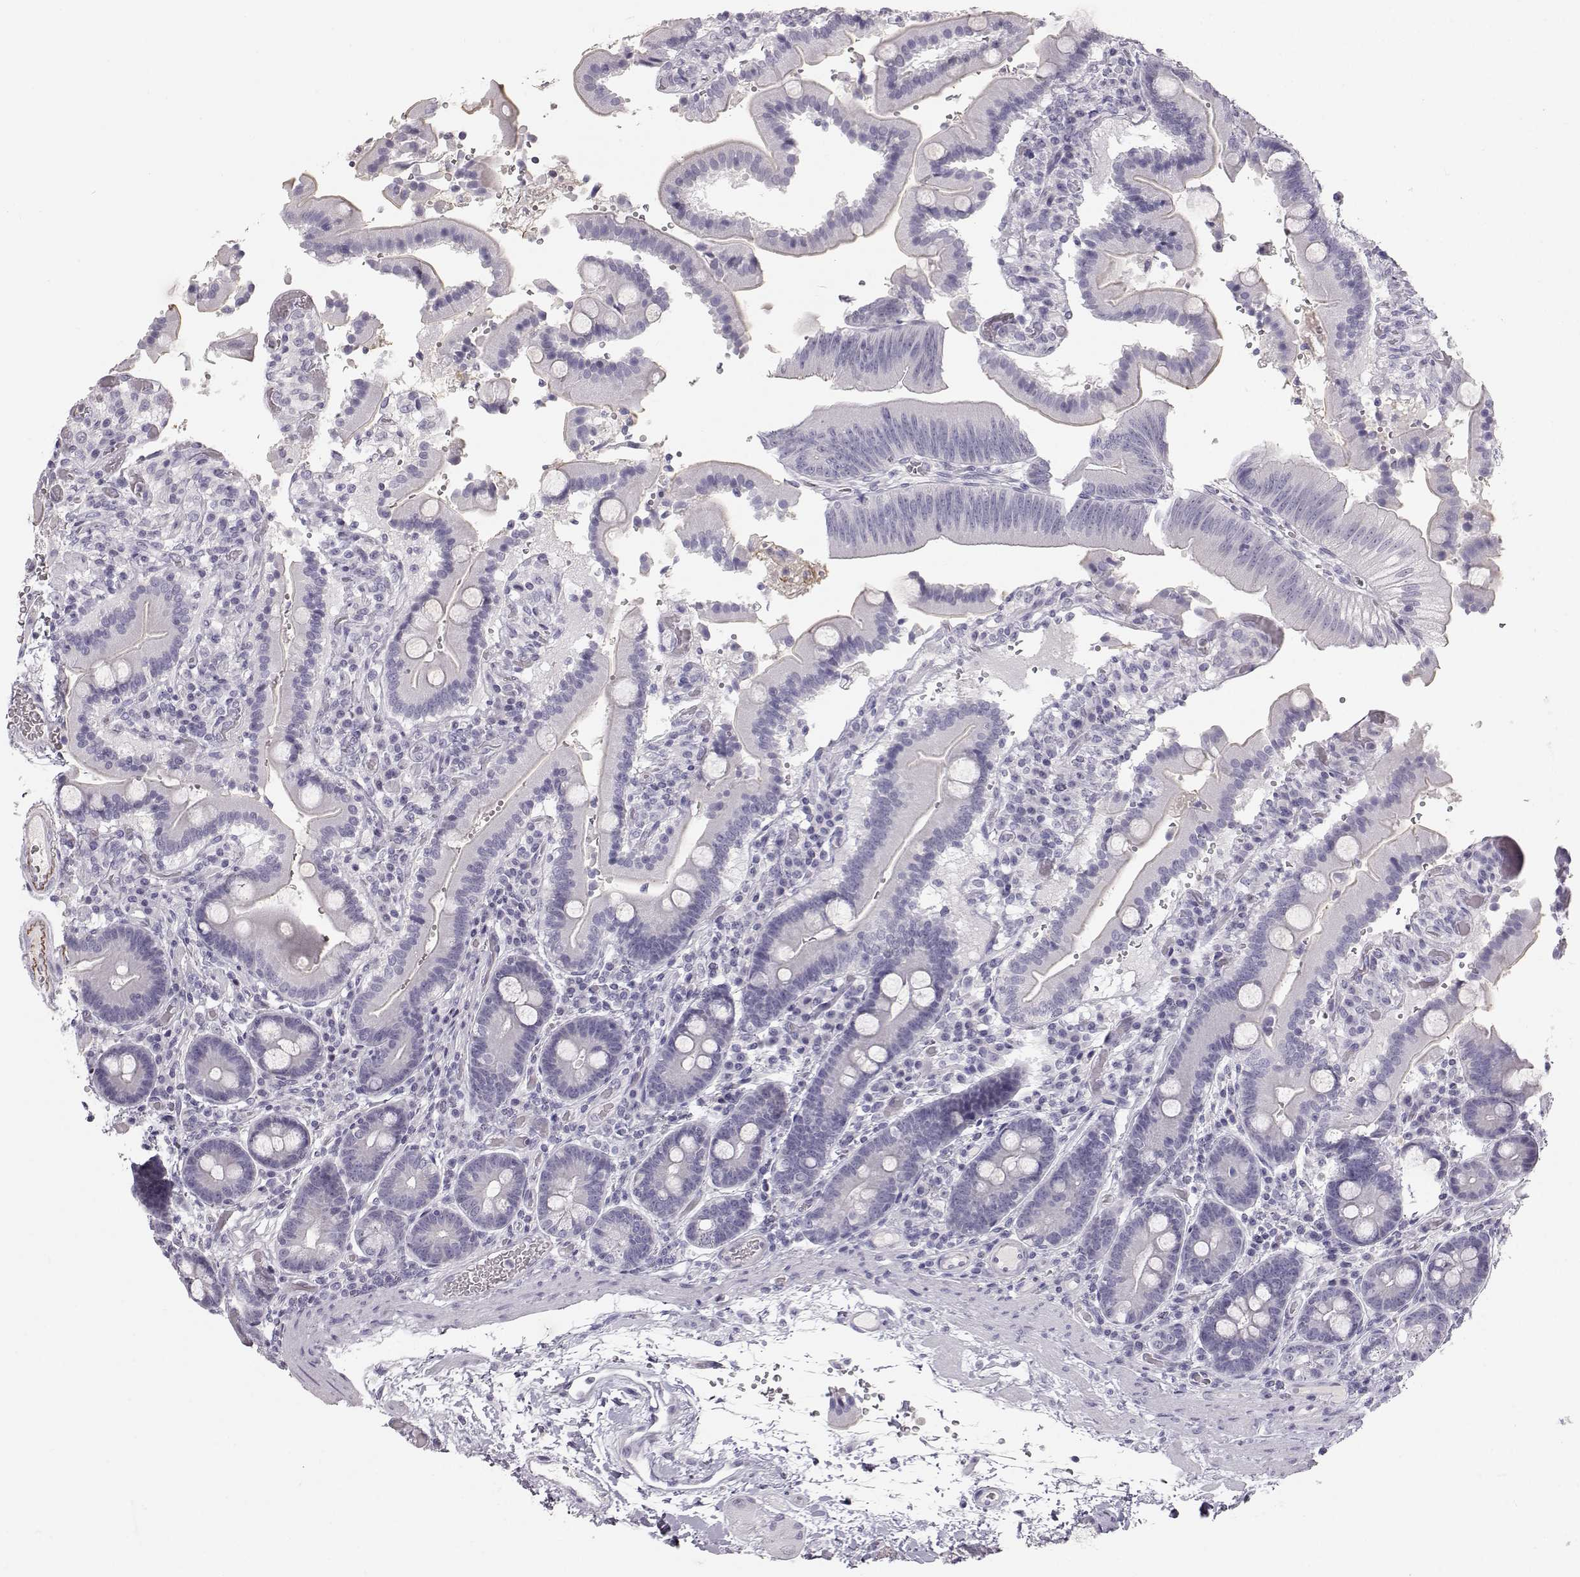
{"staining": {"intensity": "negative", "quantity": "none", "location": "none"}, "tissue": "duodenum", "cell_type": "Glandular cells", "image_type": "normal", "snomed": [{"axis": "morphology", "description": "Normal tissue, NOS"}, {"axis": "topography", "description": "Duodenum"}], "caption": "IHC of normal human duodenum displays no expression in glandular cells.", "gene": "KRTAP16", "patient": {"sex": "female", "age": 62}}